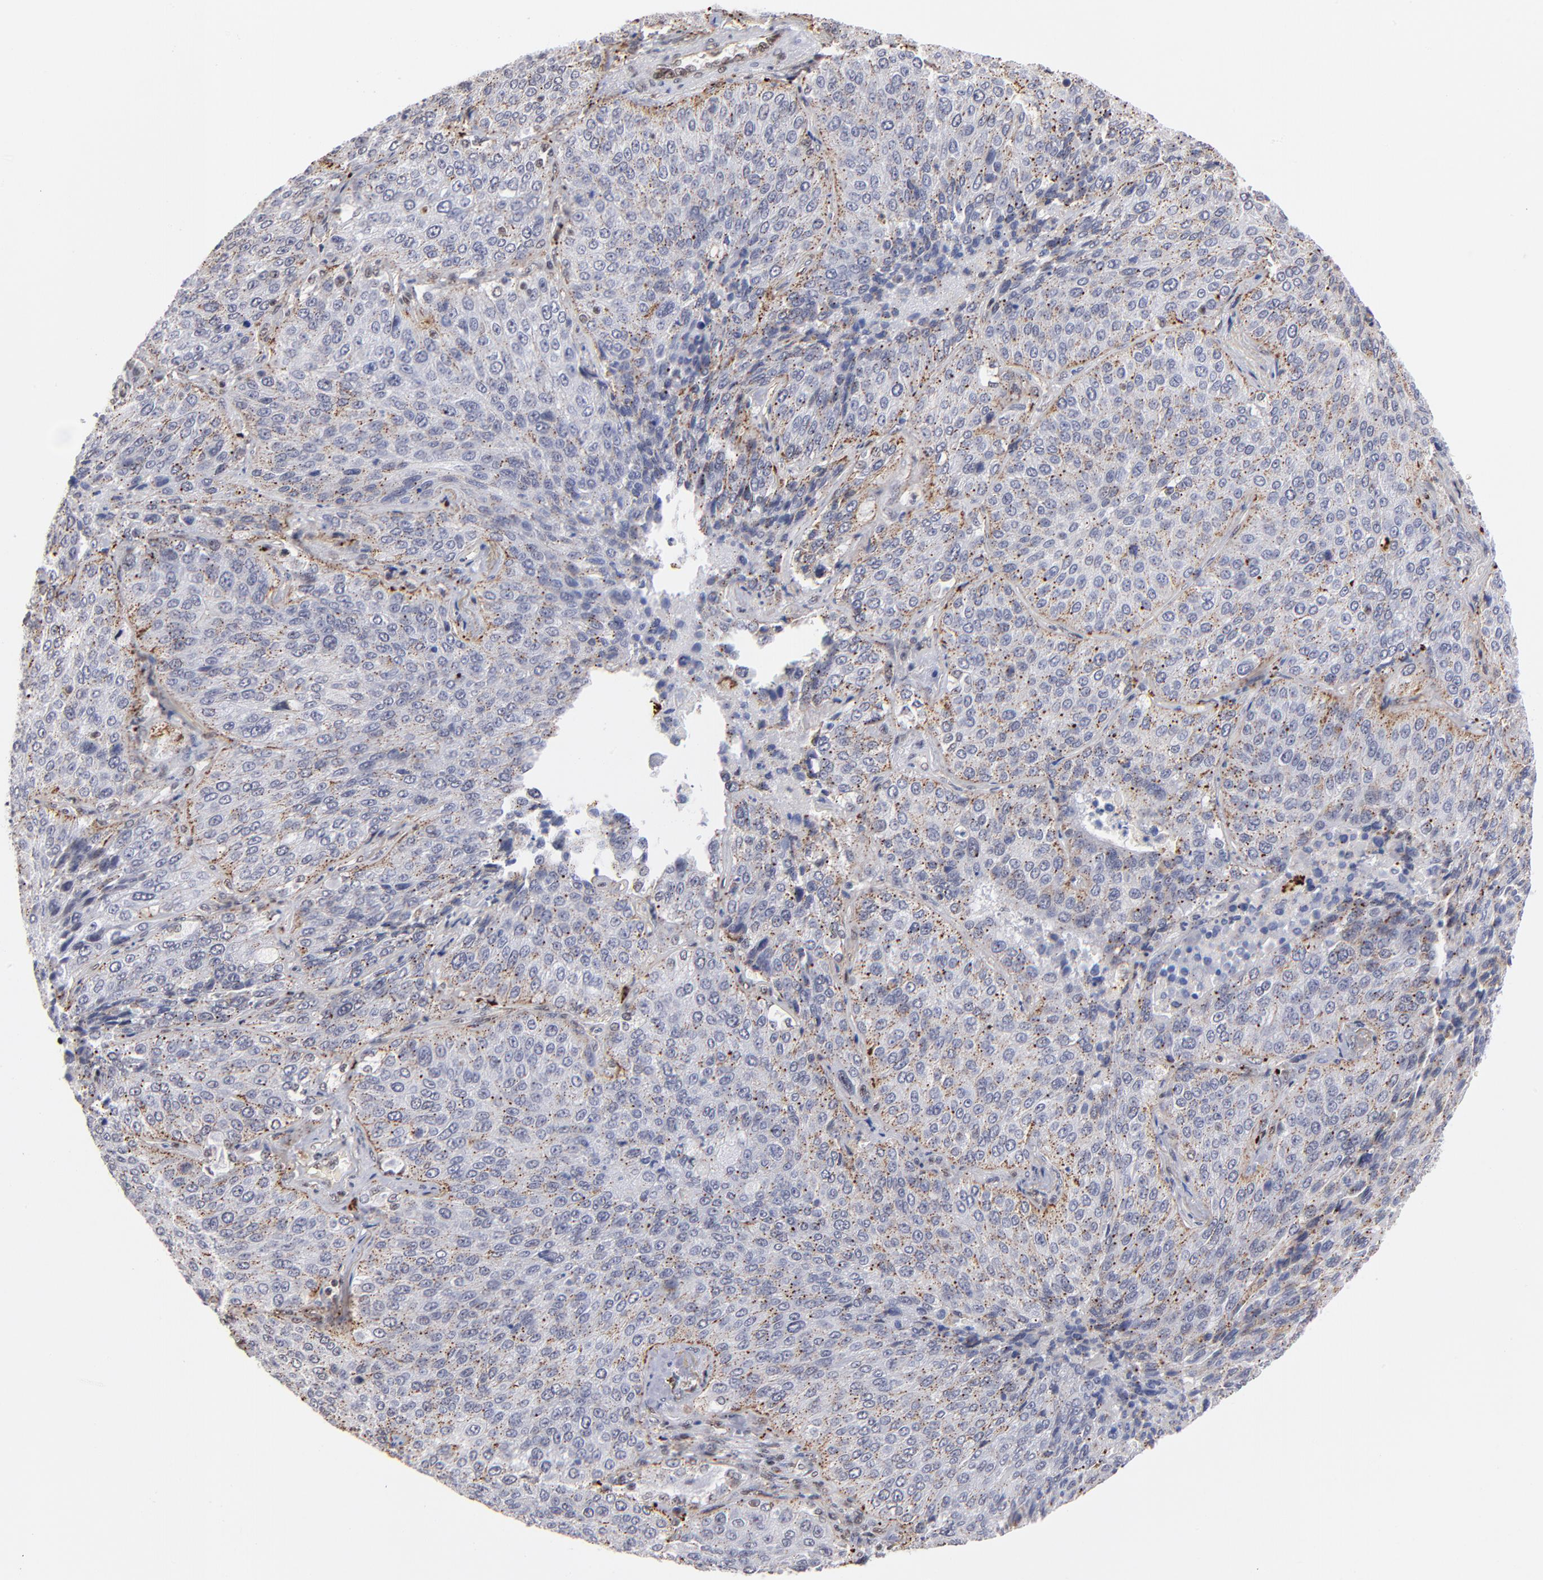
{"staining": {"intensity": "weak", "quantity": ">75%", "location": "cytoplasmic/membranous,nuclear"}, "tissue": "lung cancer", "cell_type": "Tumor cells", "image_type": "cancer", "snomed": [{"axis": "morphology", "description": "Squamous cell carcinoma, NOS"}, {"axis": "topography", "description": "Lung"}], "caption": "The micrograph displays immunohistochemical staining of lung cancer. There is weak cytoplasmic/membranous and nuclear expression is seen in approximately >75% of tumor cells.", "gene": "GABPA", "patient": {"sex": "male", "age": 54}}